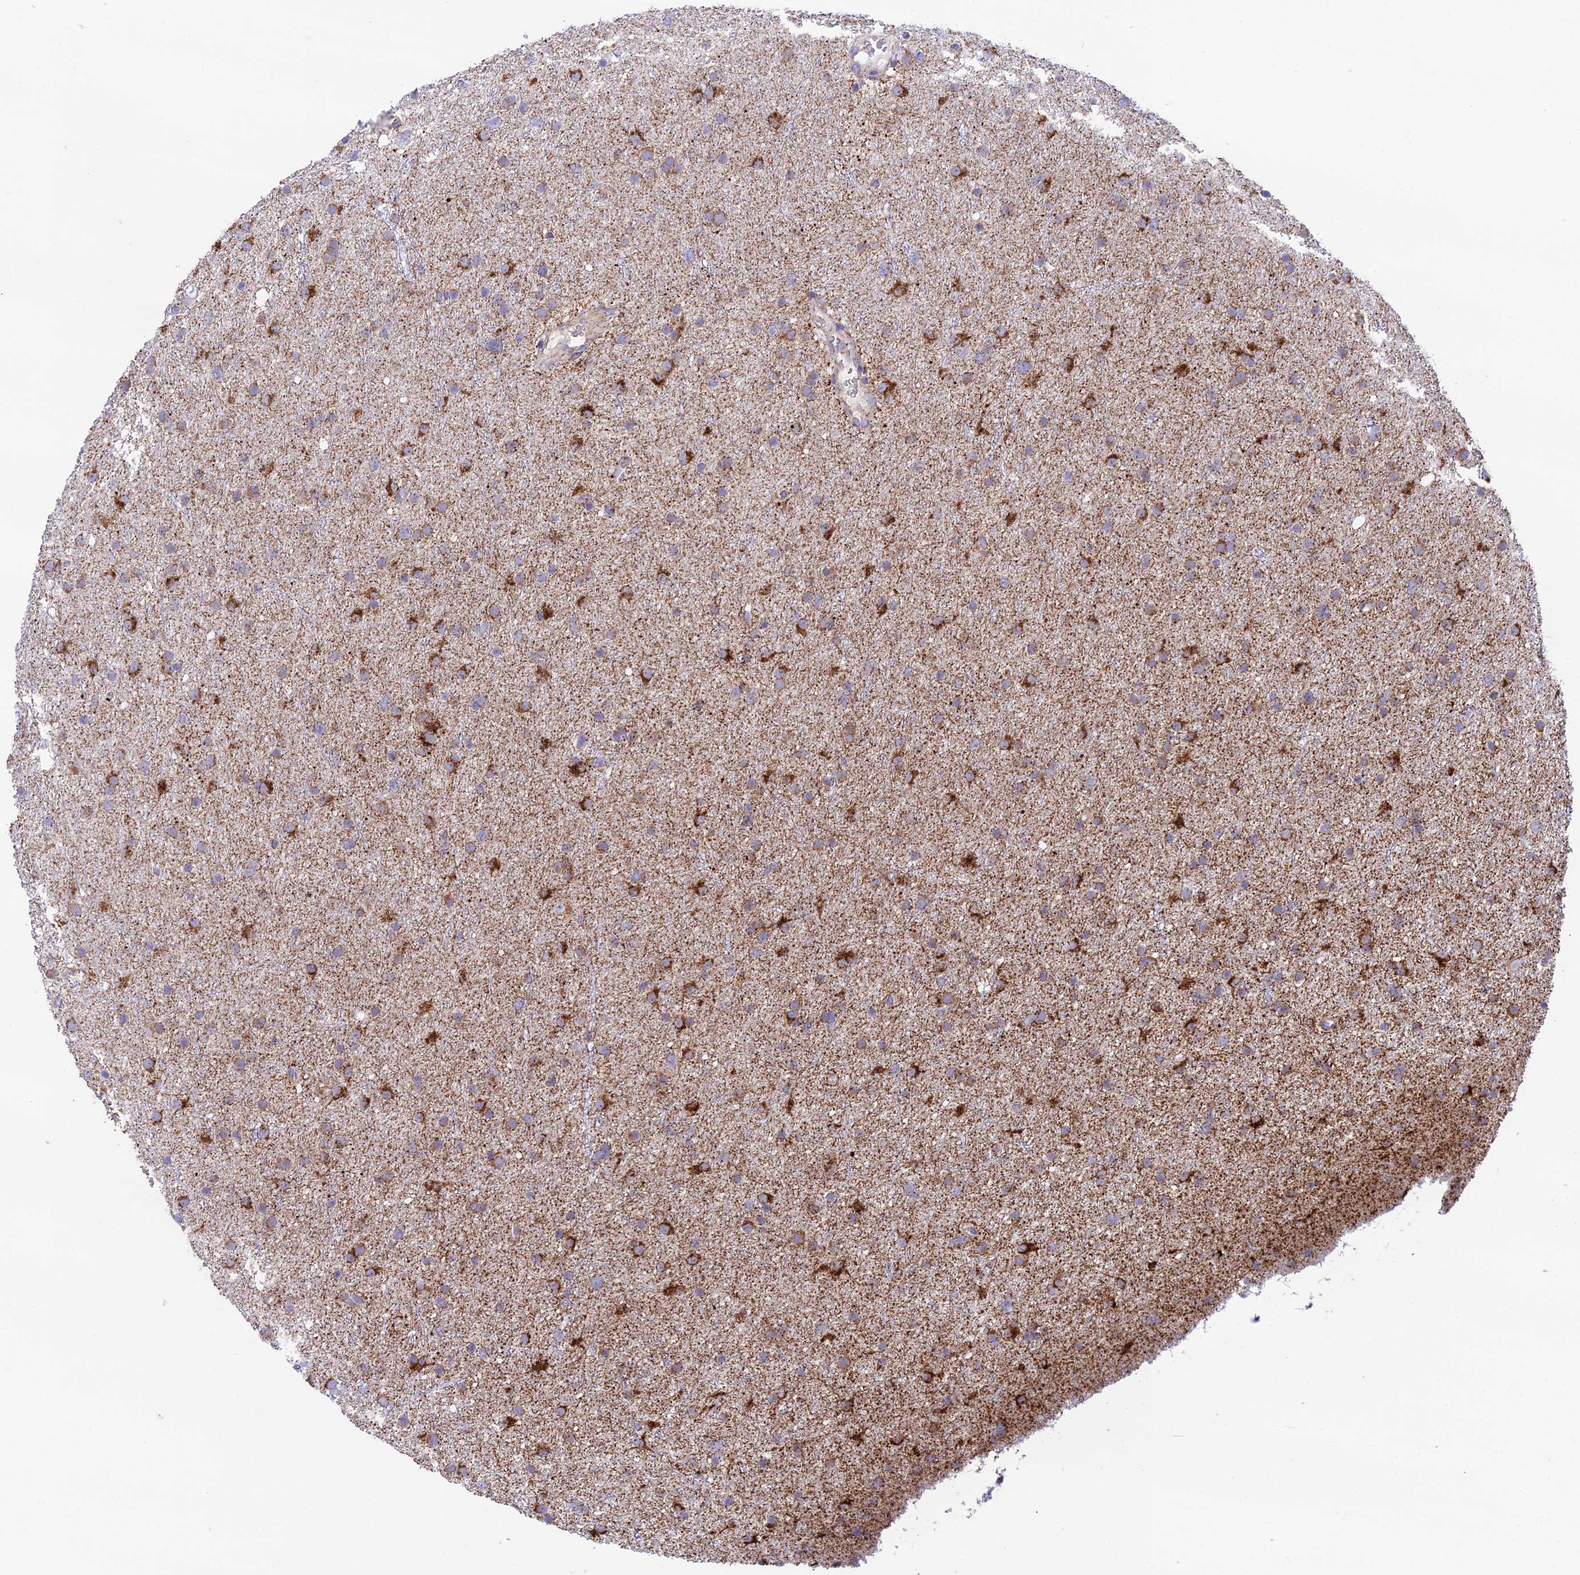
{"staining": {"intensity": "moderate", "quantity": "25%-75%", "location": "cytoplasmic/membranous"}, "tissue": "glioma", "cell_type": "Tumor cells", "image_type": "cancer", "snomed": [{"axis": "morphology", "description": "Glioma, malignant, Low grade"}, {"axis": "topography", "description": "Cerebral cortex"}], "caption": "Low-grade glioma (malignant) stained with IHC reveals moderate cytoplasmic/membranous expression in about 25%-75% of tumor cells.", "gene": "HSDL2", "patient": {"sex": "female", "age": 39}}